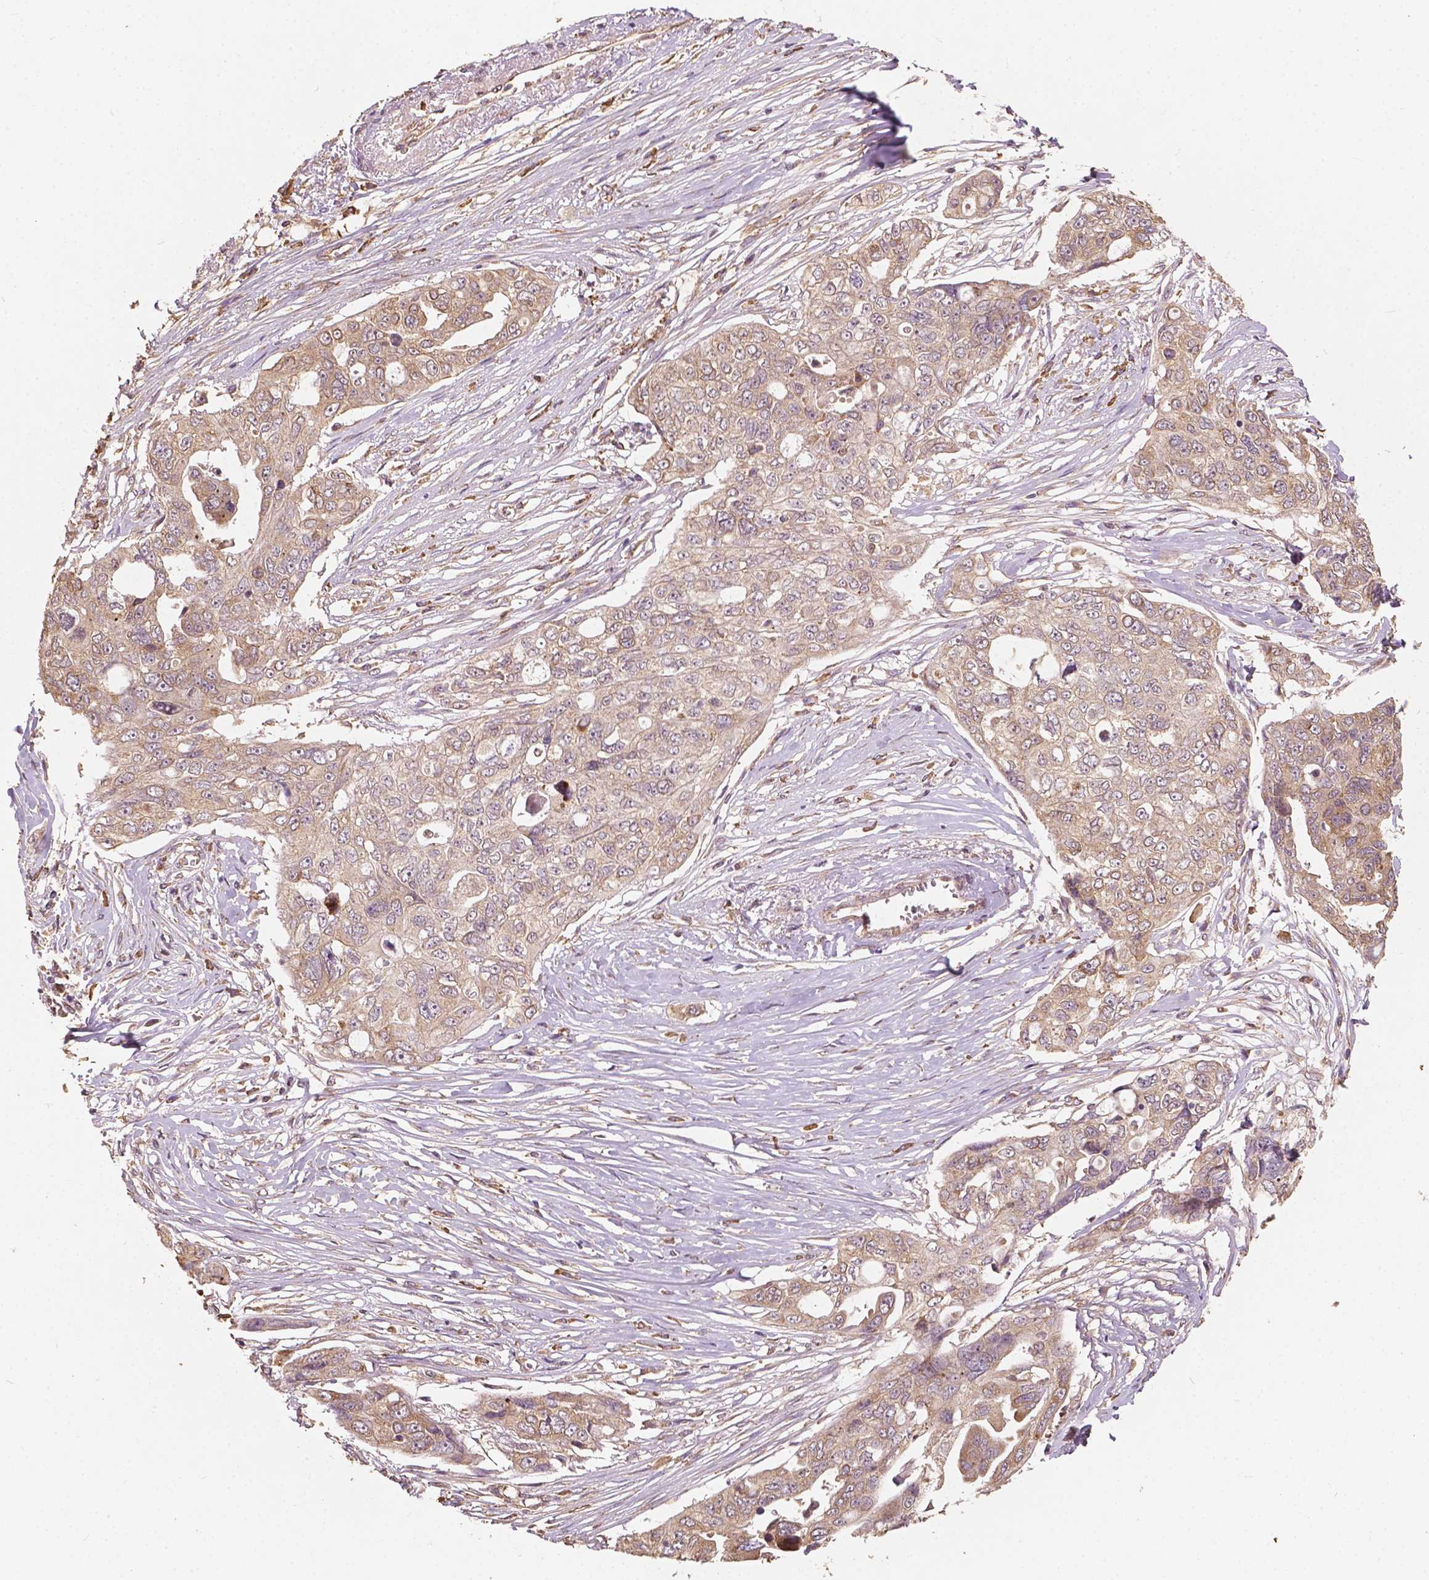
{"staining": {"intensity": "weak", "quantity": ">75%", "location": "cytoplasmic/membranous"}, "tissue": "ovarian cancer", "cell_type": "Tumor cells", "image_type": "cancer", "snomed": [{"axis": "morphology", "description": "Carcinoma, endometroid"}, {"axis": "topography", "description": "Ovary"}], "caption": "Immunohistochemical staining of ovarian endometroid carcinoma displays low levels of weak cytoplasmic/membranous protein expression in about >75% of tumor cells. Immunohistochemistry (ihc) stains the protein in brown and the nuclei are stained blue.", "gene": "G3BP1", "patient": {"sex": "female", "age": 70}}